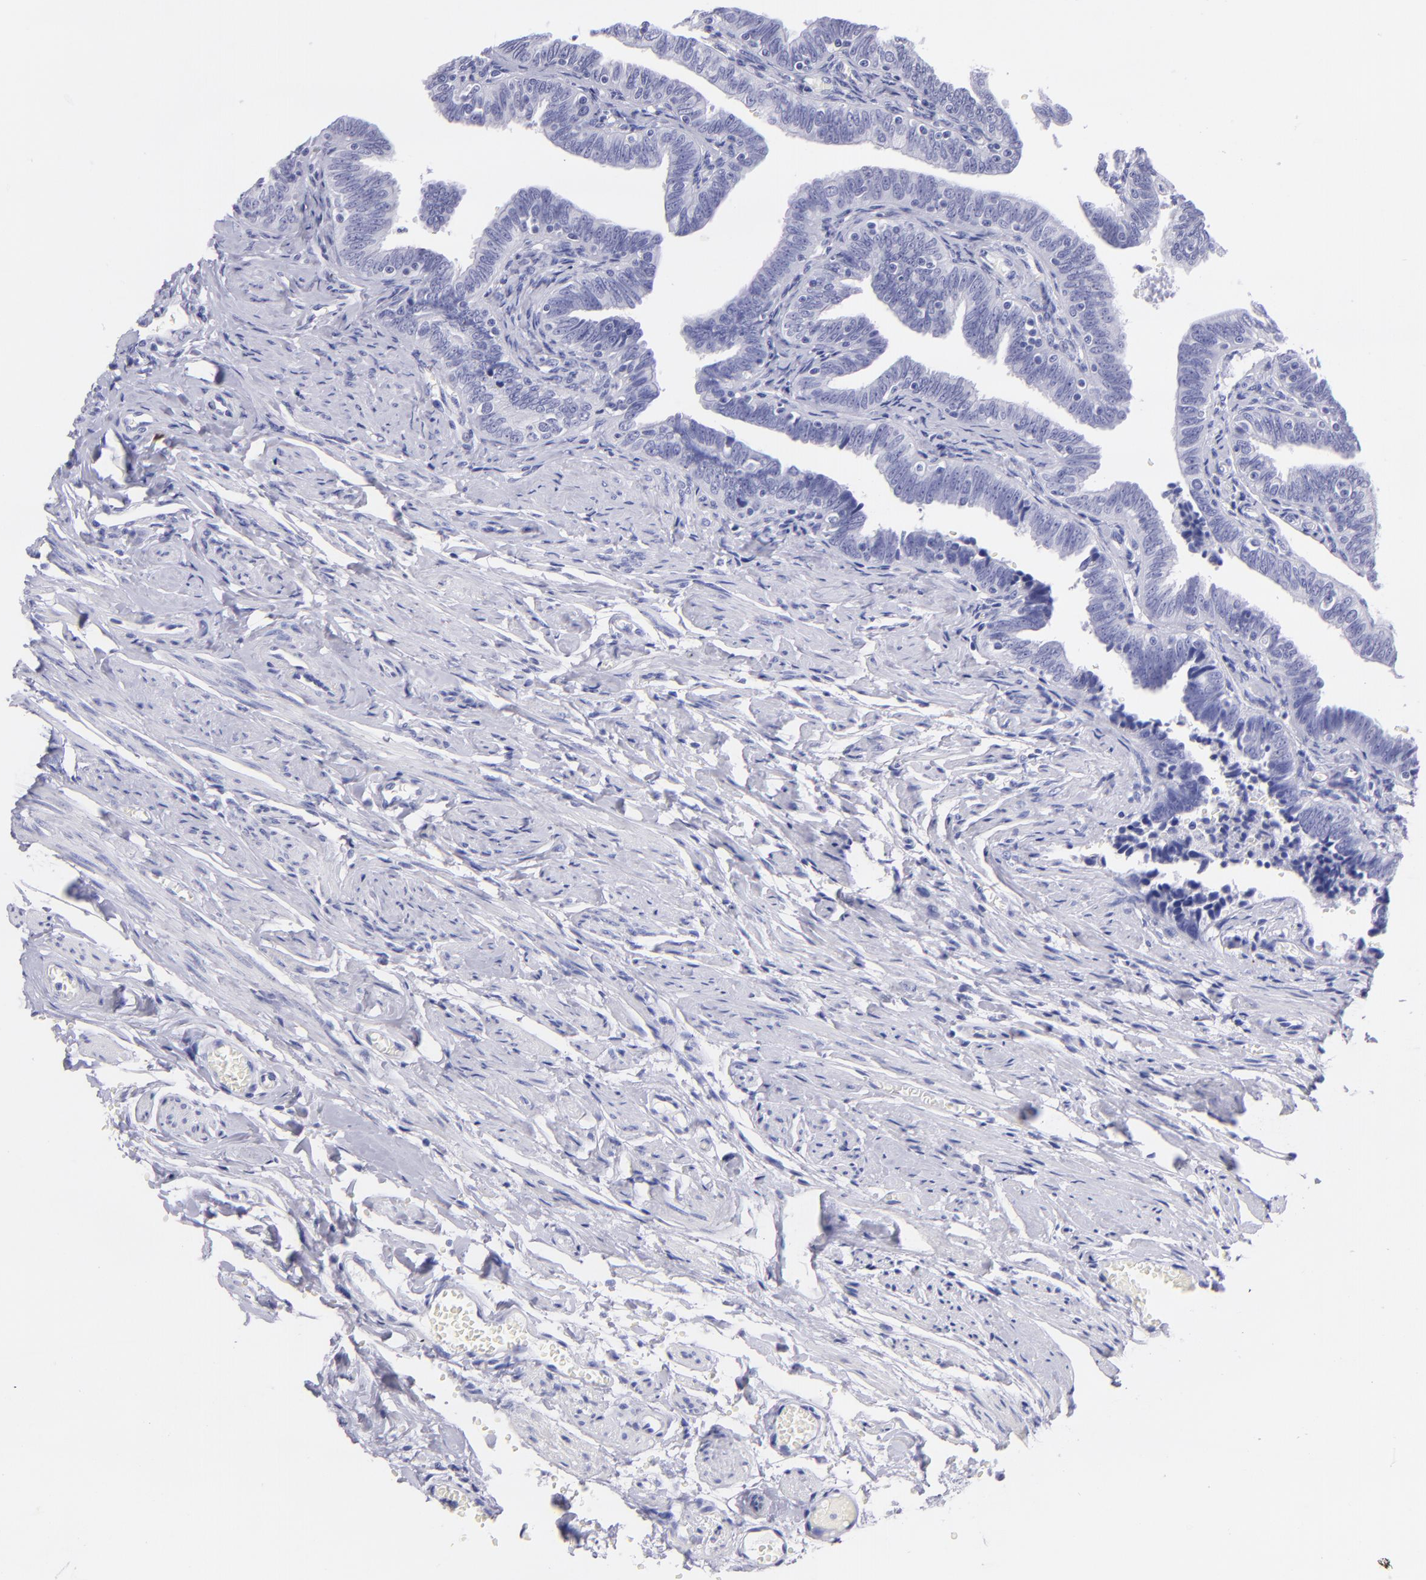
{"staining": {"intensity": "negative", "quantity": "none", "location": "none"}, "tissue": "fallopian tube", "cell_type": "Glandular cells", "image_type": "normal", "snomed": [{"axis": "morphology", "description": "Normal tissue, NOS"}, {"axis": "topography", "description": "Fallopian tube"}, {"axis": "topography", "description": "Ovary"}], "caption": "Immunohistochemistry image of unremarkable human fallopian tube stained for a protein (brown), which exhibits no positivity in glandular cells.", "gene": "CNP", "patient": {"sex": "female", "age": 69}}